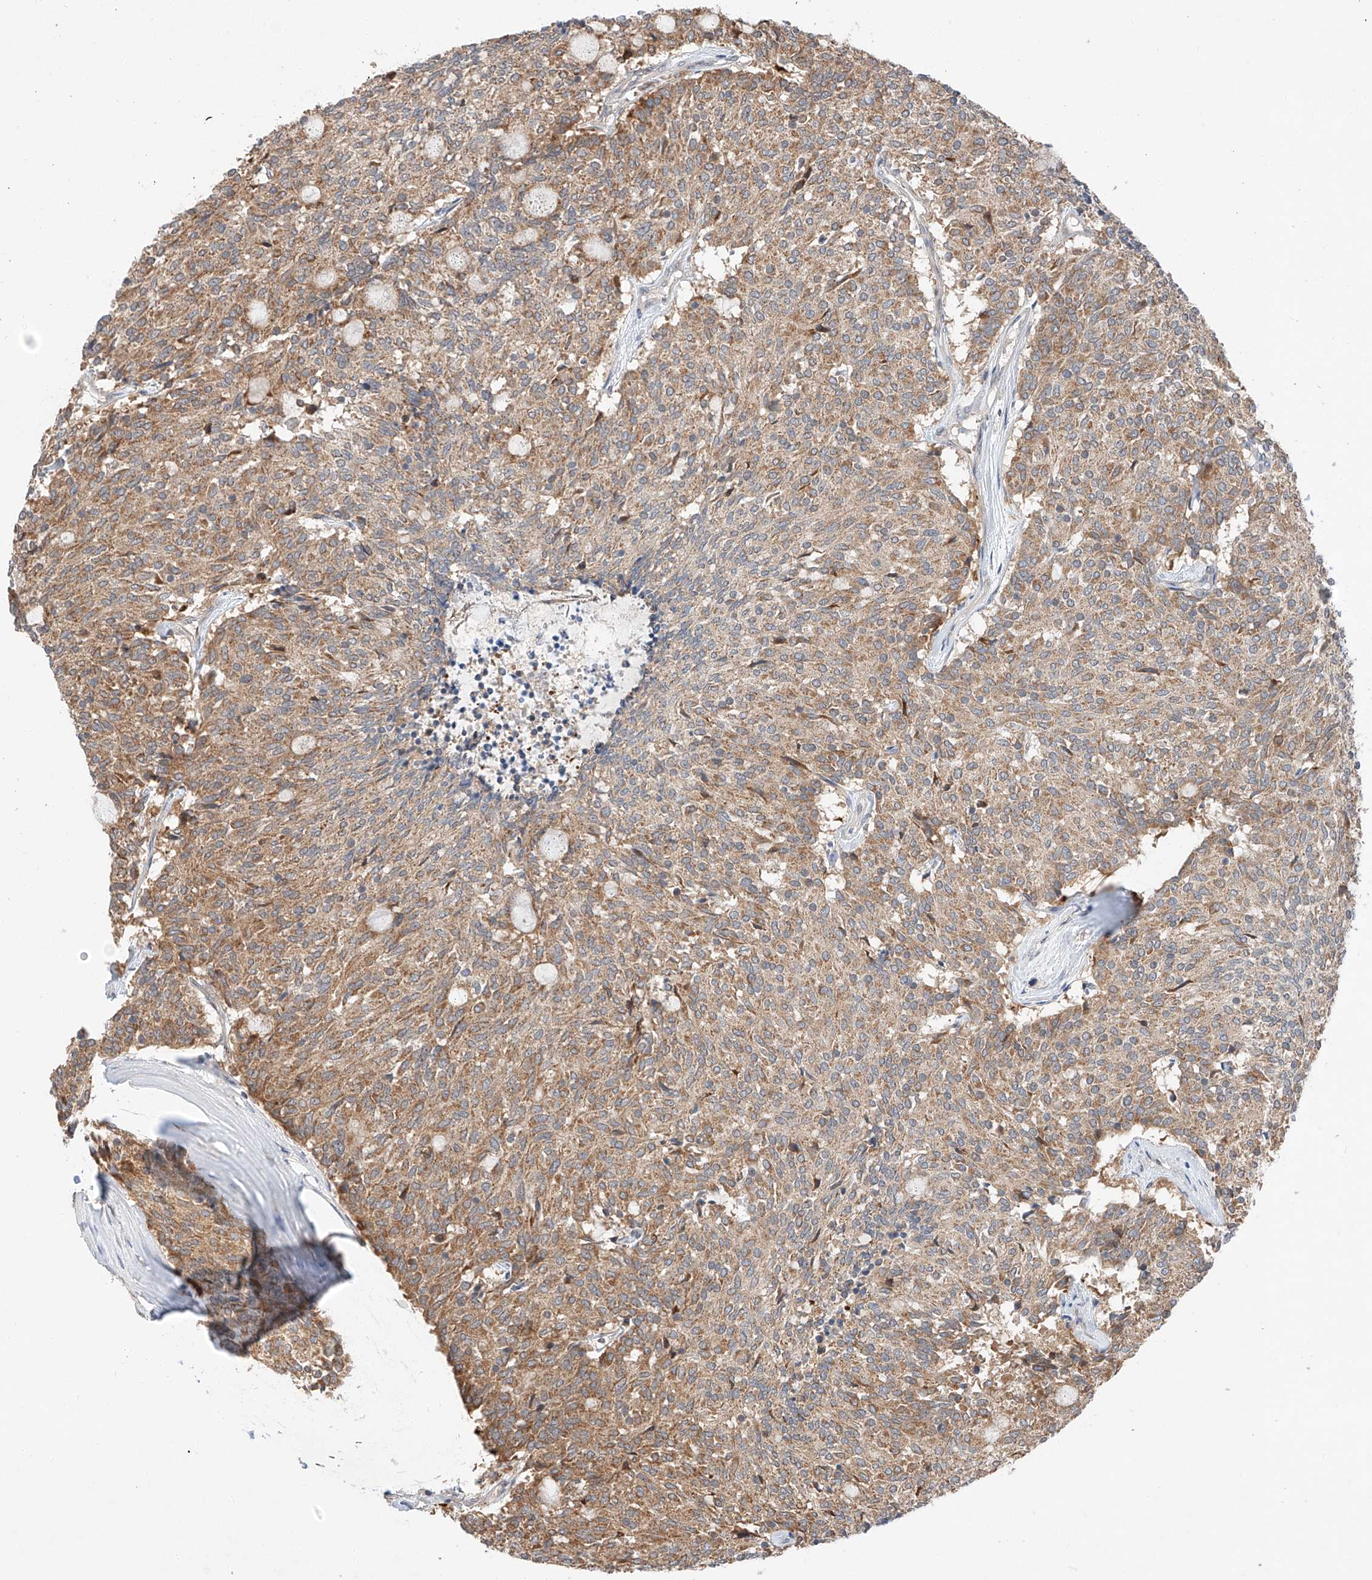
{"staining": {"intensity": "moderate", "quantity": ">75%", "location": "cytoplasmic/membranous"}, "tissue": "carcinoid", "cell_type": "Tumor cells", "image_type": "cancer", "snomed": [{"axis": "morphology", "description": "Carcinoid, malignant, NOS"}, {"axis": "topography", "description": "Pancreas"}], "caption": "Immunohistochemical staining of human carcinoid (malignant) exhibits medium levels of moderate cytoplasmic/membranous protein positivity in approximately >75% of tumor cells.", "gene": "RUSC1", "patient": {"sex": "female", "age": 54}}